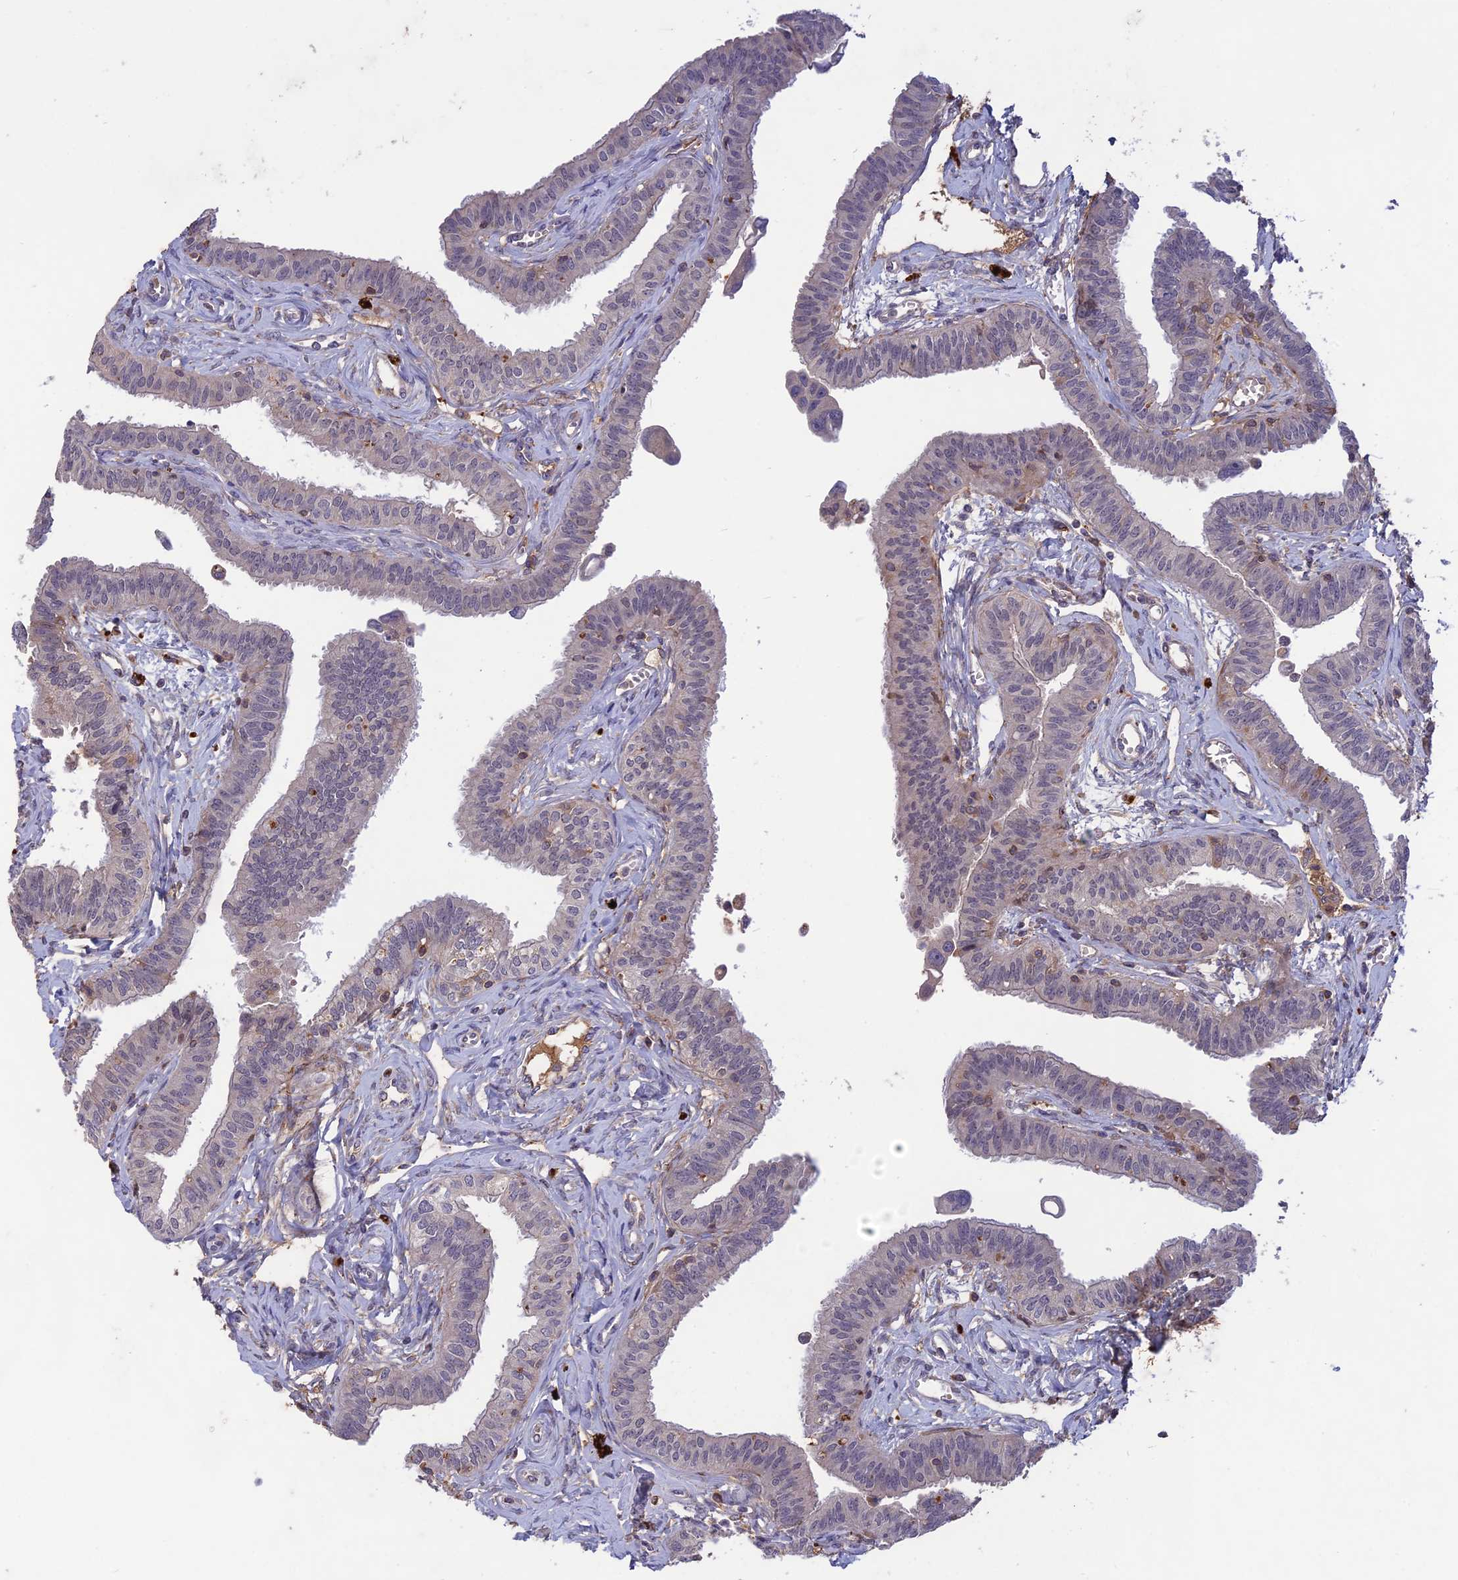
{"staining": {"intensity": "weak", "quantity": "<25%", "location": "cytoplasmic/membranous"}, "tissue": "fallopian tube", "cell_type": "Glandular cells", "image_type": "normal", "snomed": [{"axis": "morphology", "description": "Normal tissue, NOS"}, {"axis": "morphology", "description": "Carcinoma, NOS"}, {"axis": "topography", "description": "Fallopian tube"}, {"axis": "topography", "description": "Ovary"}], "caption": "DAB immunohistochemical staining of unremarkable fallopian tube shows no significant positivity in glandular cells.", "gene": "ADO", "patient": {"sex": "female", "age": 59}}